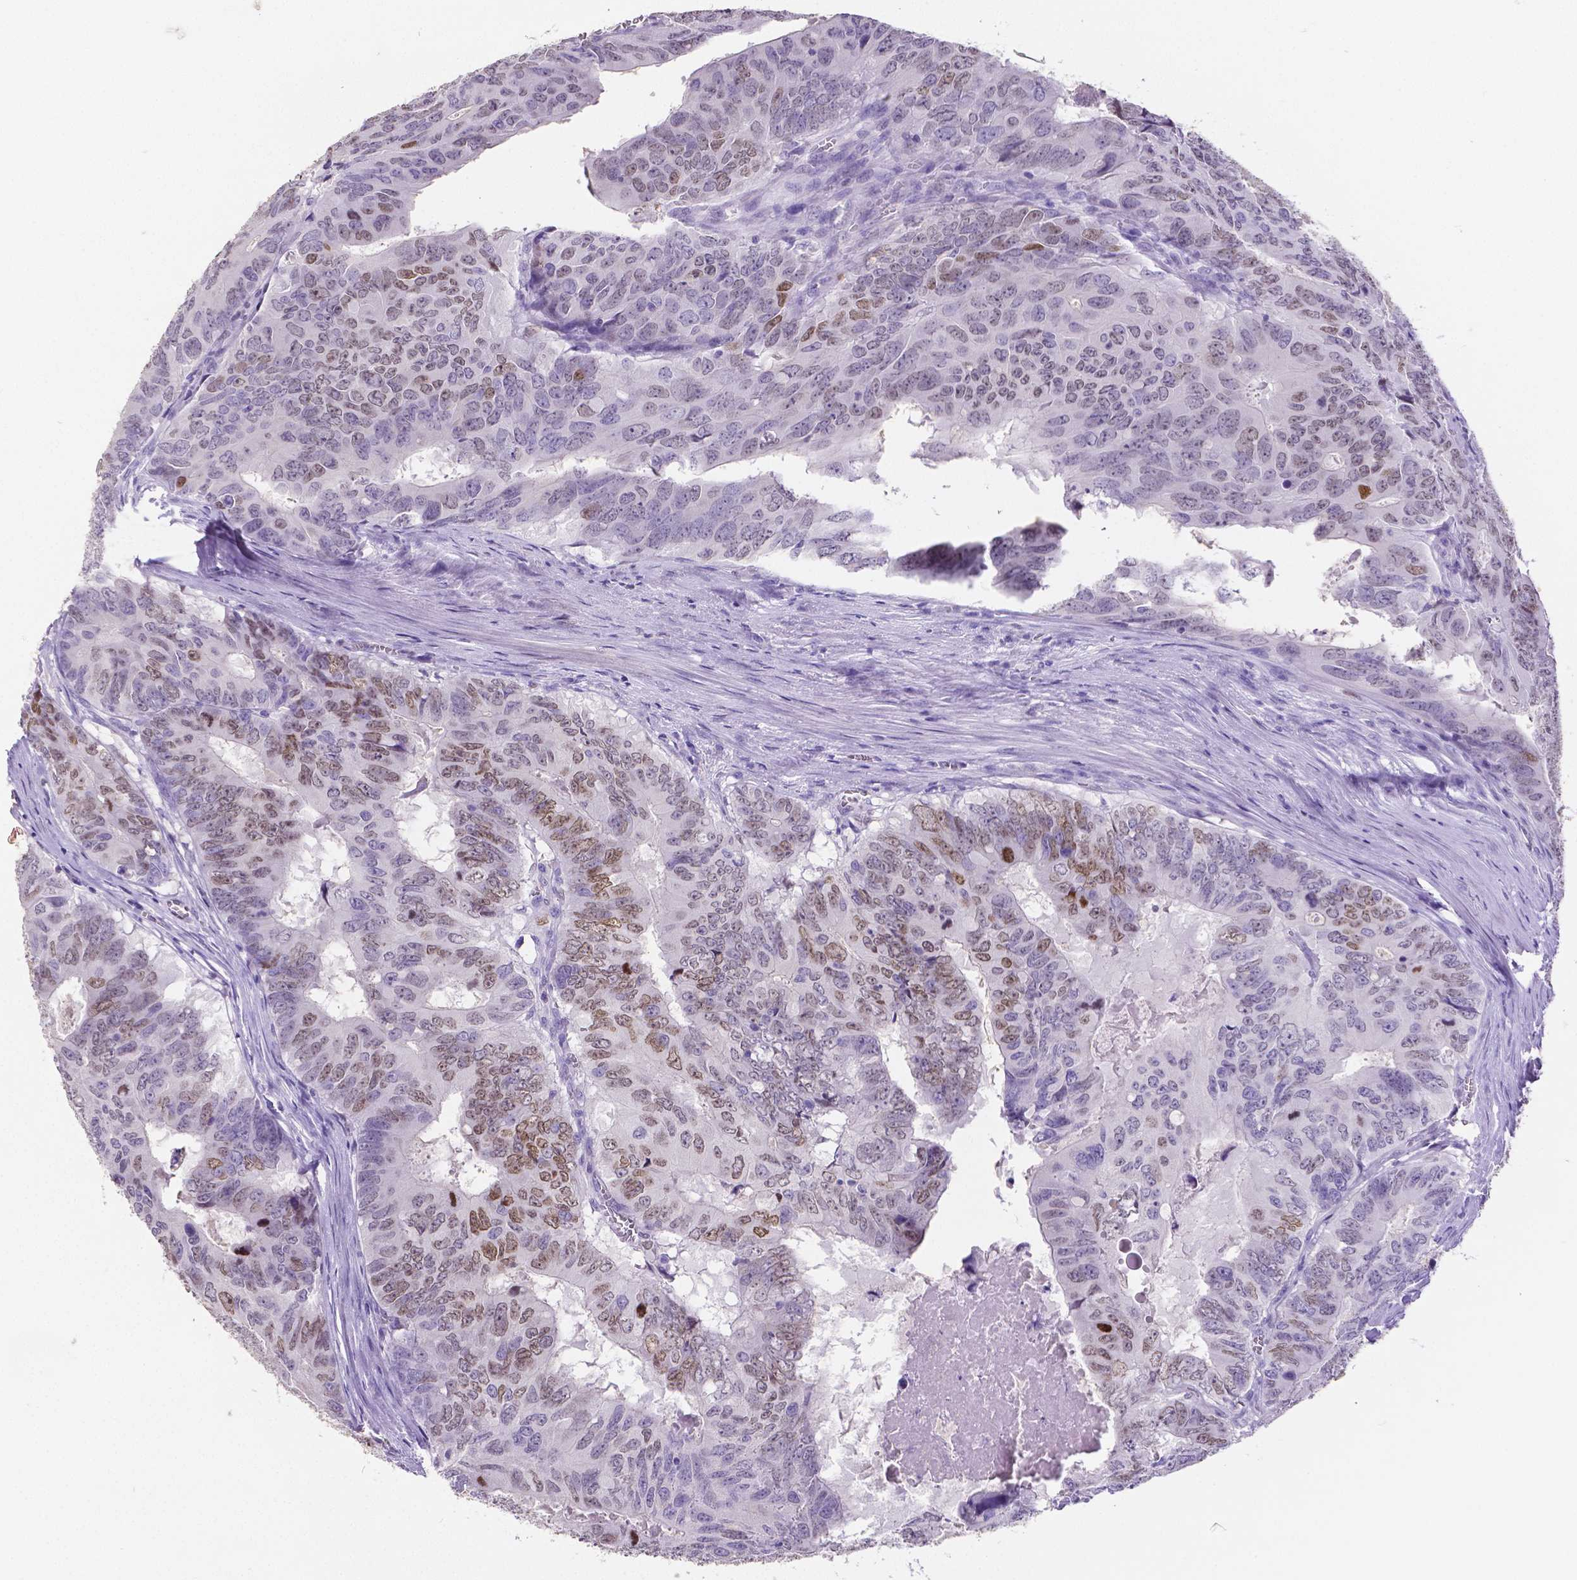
{"staining": {"intensity": "moderate", "quantity": "25%-75%", "location": "nuclear"}, "tissue": "colorectal cancer", "cell_type": "Tumor cells", "image_type": "cancer", "snomed": [{"axis": "morphology", "description": "Adenocarcinoma, NOS"}, {"axis": "topography", "description": "Colon"}], "caption": "The histopathology image displays a brown stain indicating the presence of a protein in the nuclear of tumor cells in adenocarcinoma (colorectal).", "gene": "SATB2", "patient": {"sex": "male", "age": 79}}